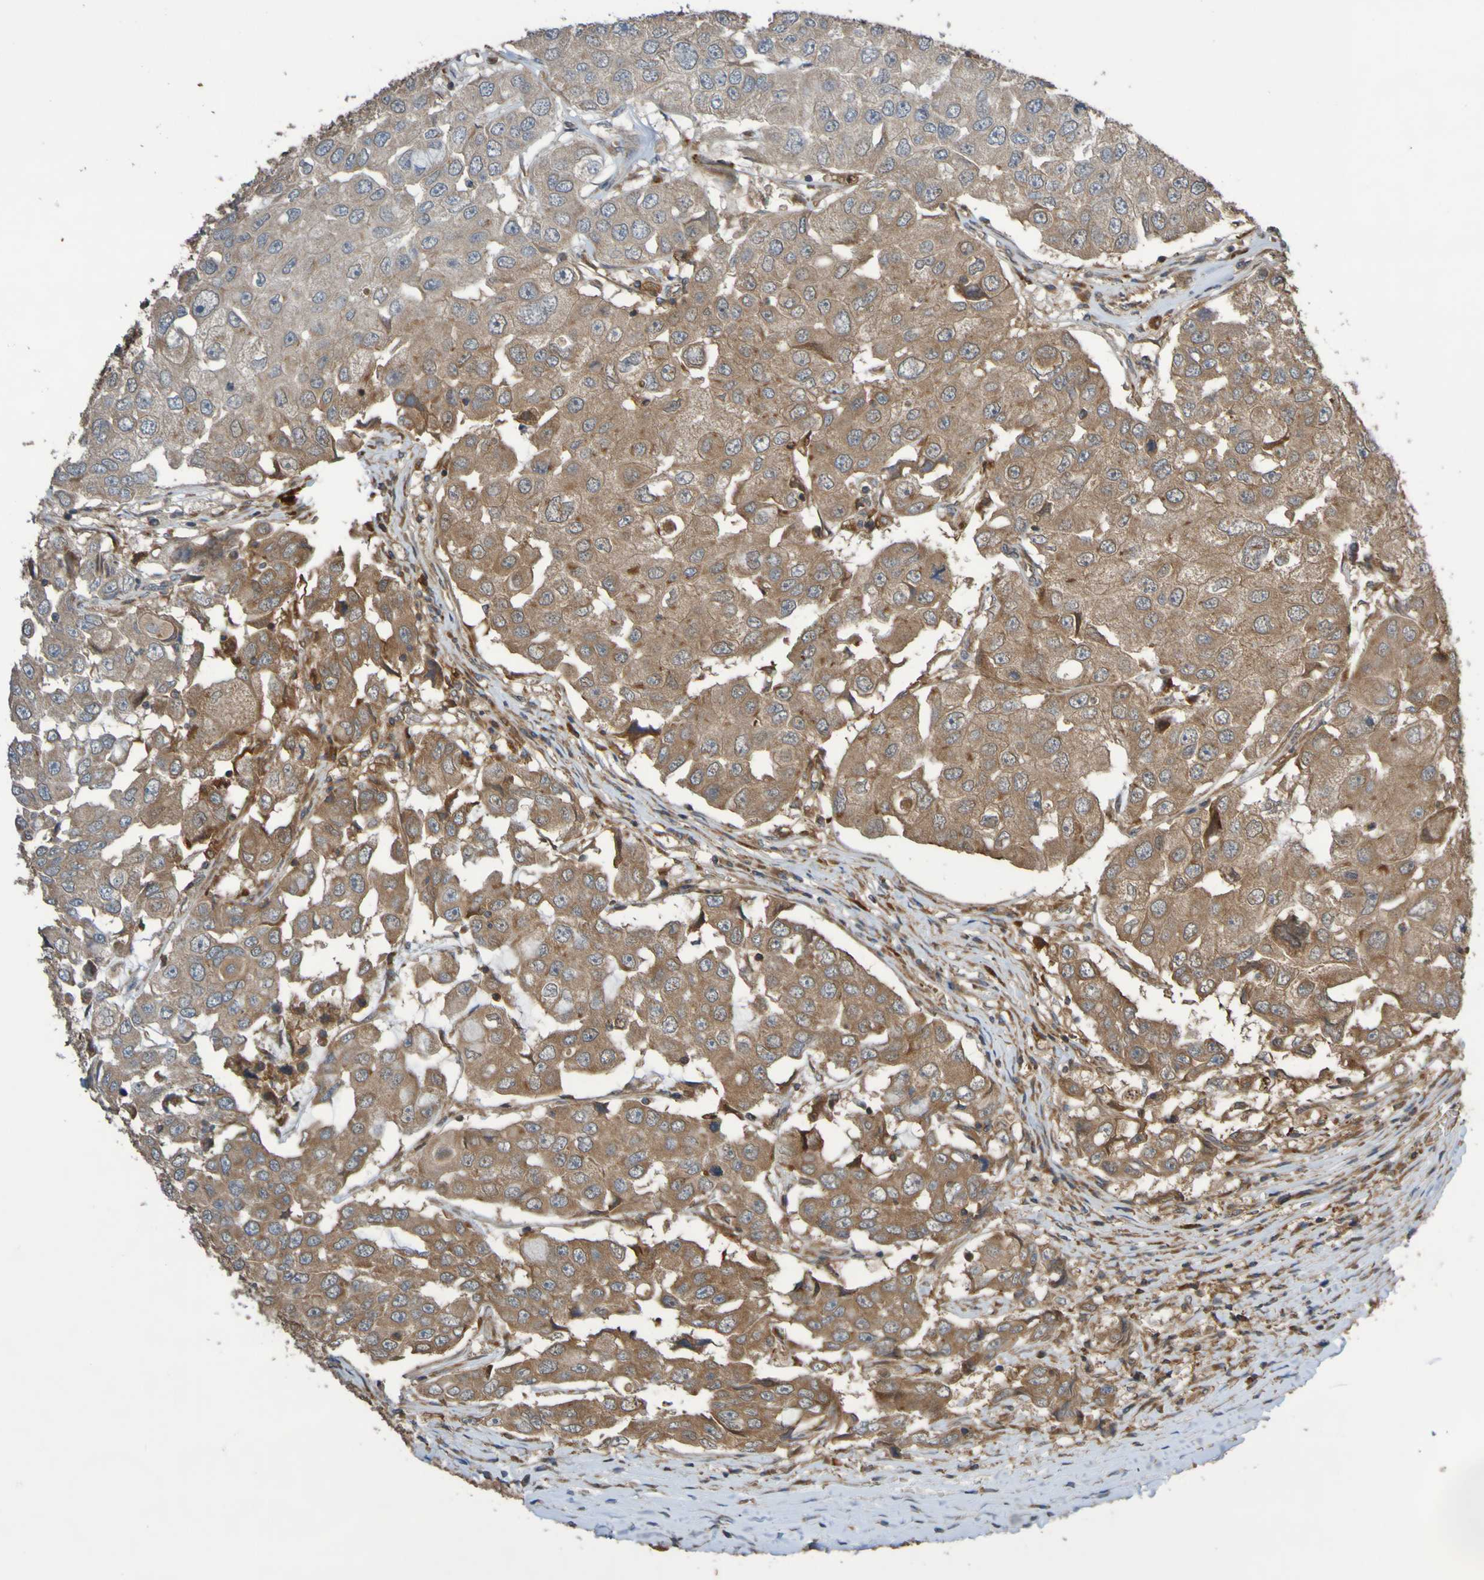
{"staining": {"intensity": "weak", "quantity": ">75%", "location": "cytoplasmic/membranous"}, "tissue": "breast cancer", "cell_type": "Tumor cells", "image_type": "cancer", "snomed": [{"axis": "morphology", "description": "Duct carcinoma"}, {"axis": "topography", "description": "Breast"}], "caption": "Immunohistochemical staining of breast invasive ductal carcinoma demonstrates weak cytoplasmic/membranous protein staining in approximately >75% of tumor cells.", "gene": "UCN", "patient": {"sex": "female", "age": 27}}